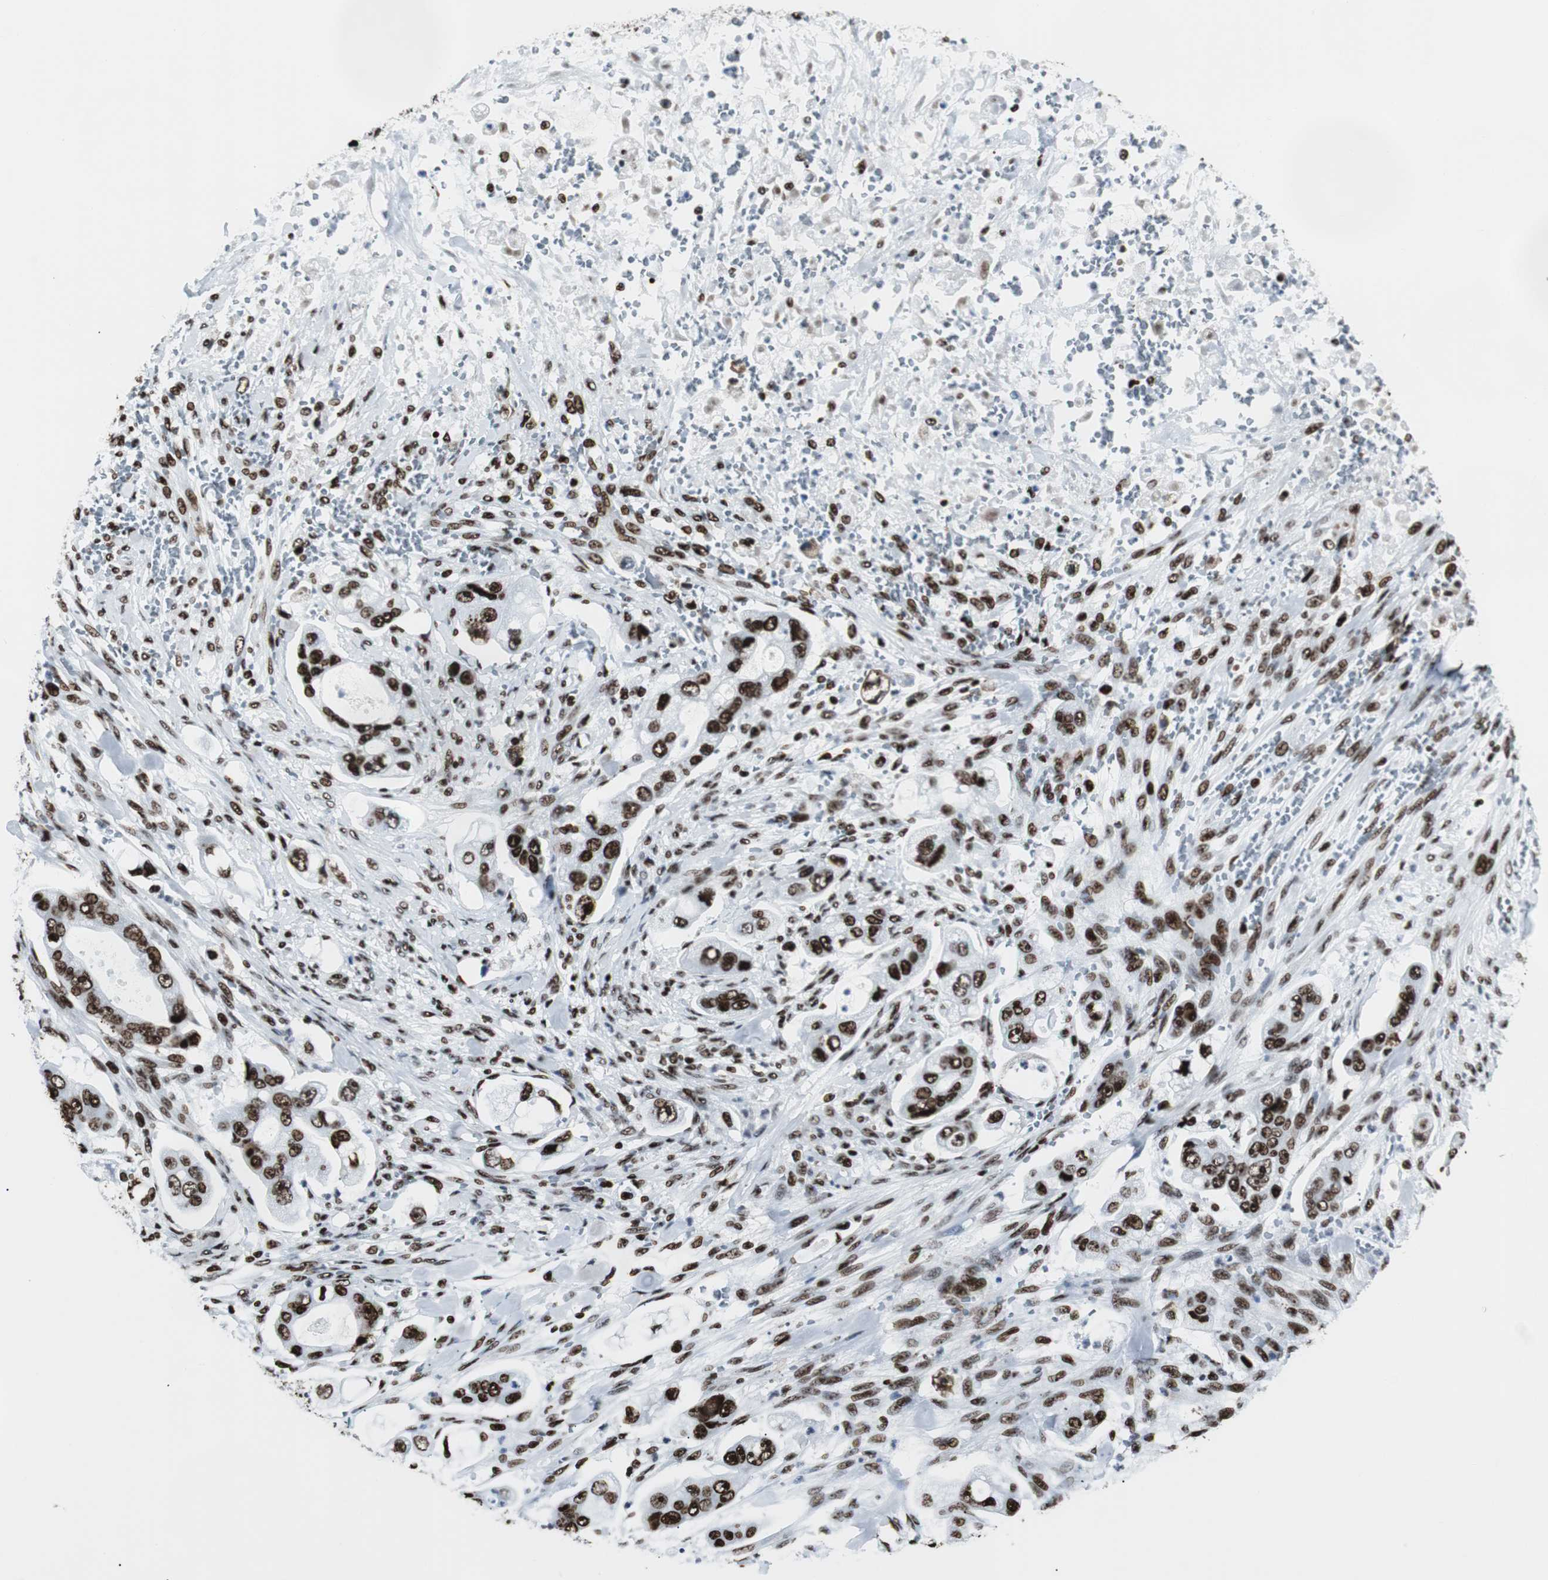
{"staining": {"intensity": "strong", "quantity": ">75%", "location": "nuclear"}, "tissue": "stomach cancer", "cell_type": "Tumor cells", "image_type": "cancer", "snomed": [{"axis": "morphology", "description": "Adenocarcinoma, NOS"}, {"axis": "topography", "description": "Stomach"}], "caption": "Immunohistochemical staining of human stomach adenocarcinoma shows strong nuclear protein staining in approximately >75% of tumor cells. (Stains: DAB (3,3'-diaminobenzidine) in brown, nuclei in blue, Microscopy: brightfield microscopy at high magnification).", "gene": "NCL", "patient": {"sex": "male", "age": 62}}